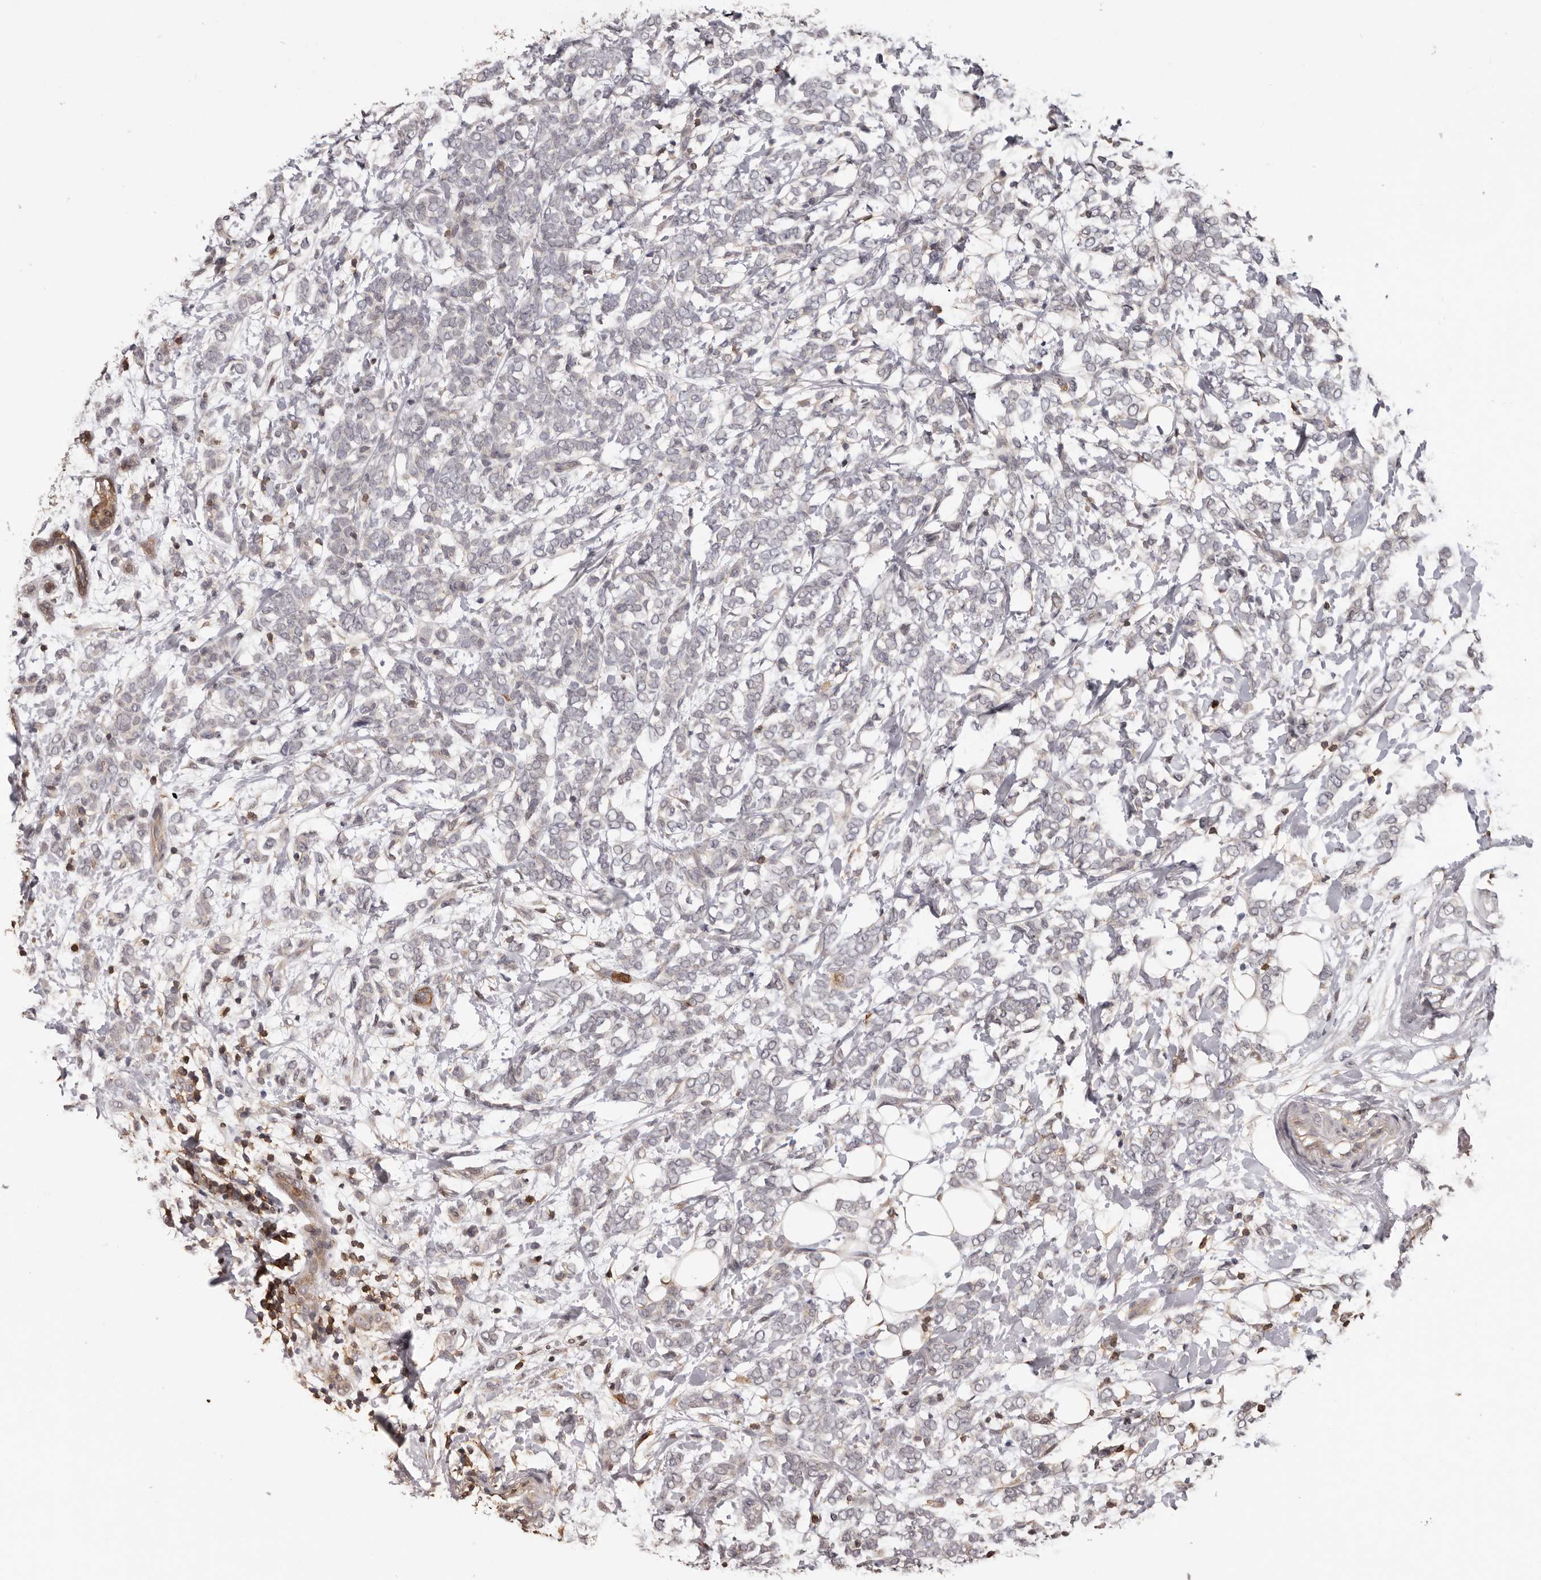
{"staining": {"intensity": "negative", "quantity": "none", "location": "none"}, "tissue": "breast cancer", "cell_type": "Tumor cells", "image_type": "cancer", "snomed": [{"axis": "morphology", "description": "Normal tissue, NOS"}, {"axis": "morphology", "description": "Lobular carcinoma"}, {"axis": "topography", "description": "Breast"}], "caption": "Tumor cells show no significant staining in breast cancer (lobular carcinoma). (Stains: DAB (3,3'-diaminobenzidine) immunohistochemistry (IHC) with hematoxylin counter stain, Microscopy: brightfield microscopy at high magnification).", "gene": "PRR12", "patient": {"sex": "female", "age": 47}}